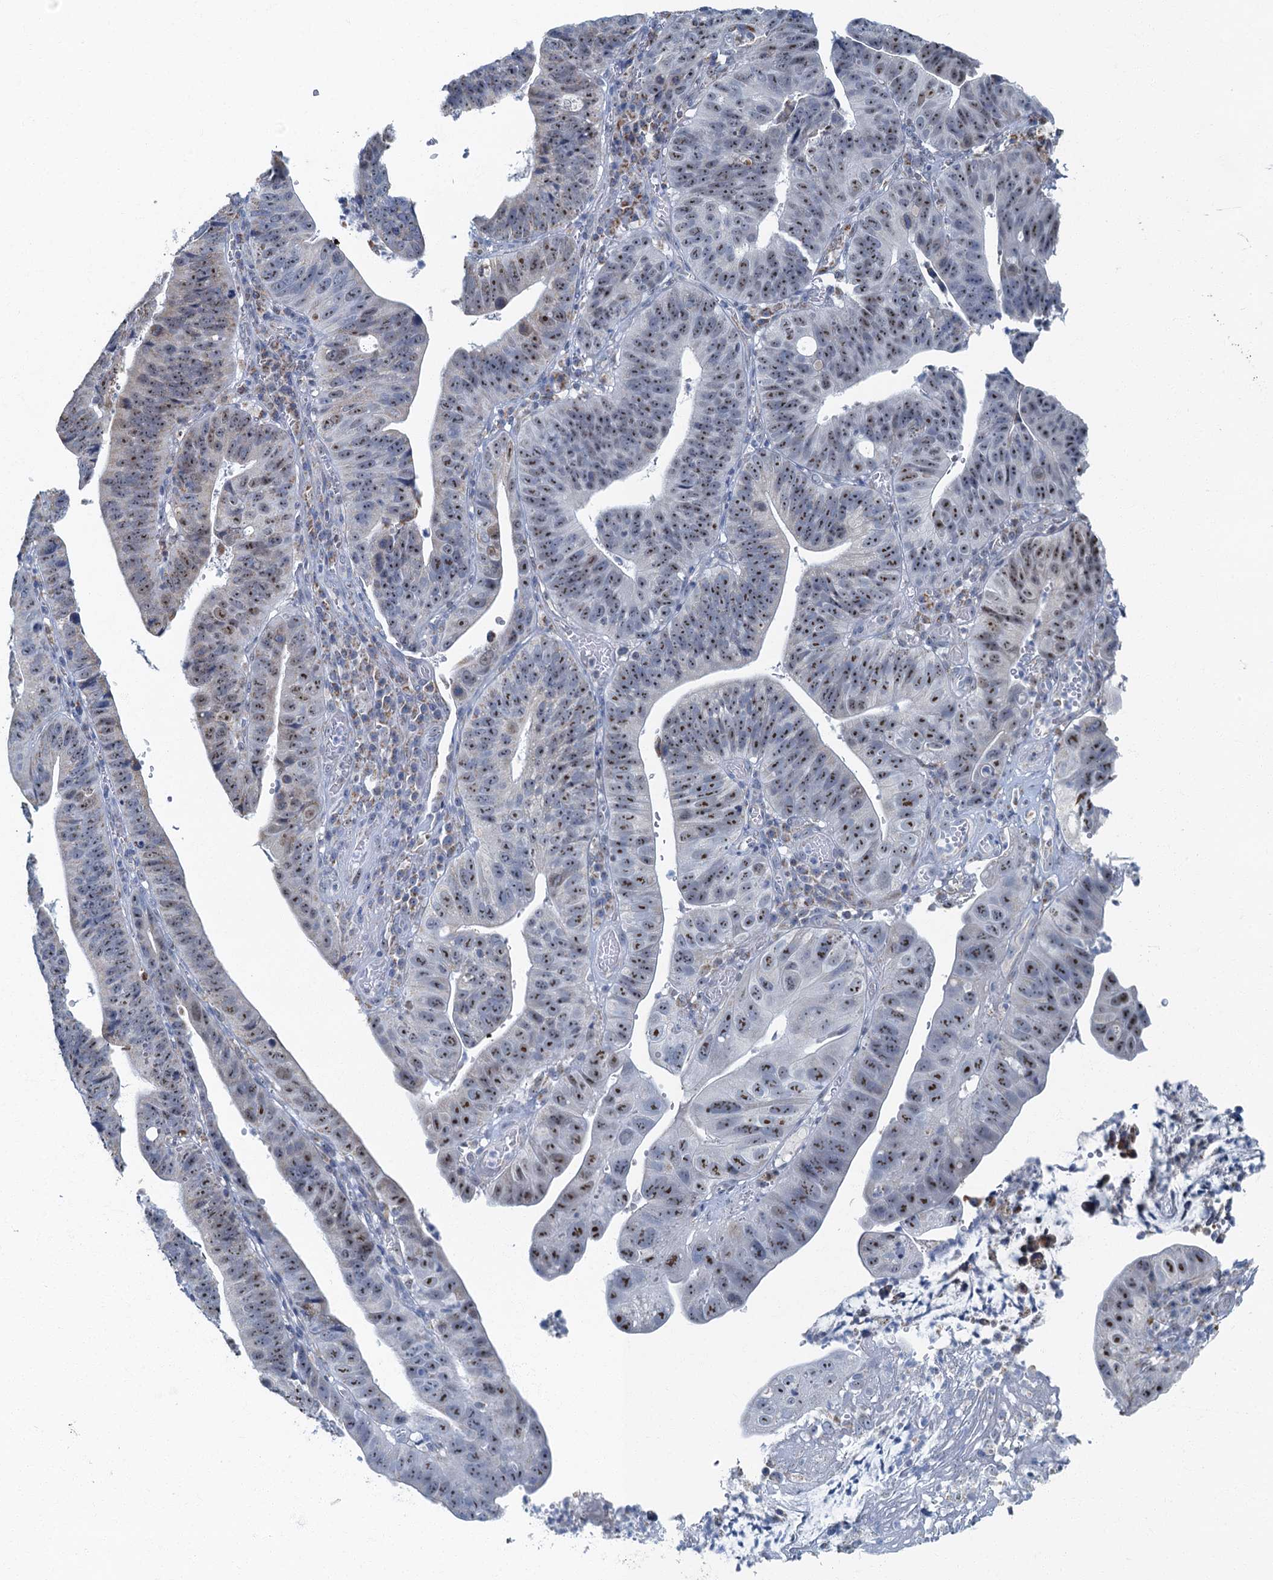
{"staining": {"intensity": "moderate", "quantity": "25%-75%", "location": "cytoplasmic/membranous,nuclear"}, "tissue": "stomach cancer", "cell_type": "Tumor cells", "image_type": "cancer", "snomed": [{"axis": "morphology", "description": "Adenocarcinoma, NOS"}, {"axis": "topography", "description": "Stomach"}], "caption": "Immunohistochemistry (IHC) histopathology image of stomach cancer stained for a protein (brown), which demonstrates medium levels of moderate cytoplasmic/membranous and nuclear staining in about 25%-75% of tumor cells.", "gene": "RAD9B", "patient": {"sex": "male", "age": 59}}